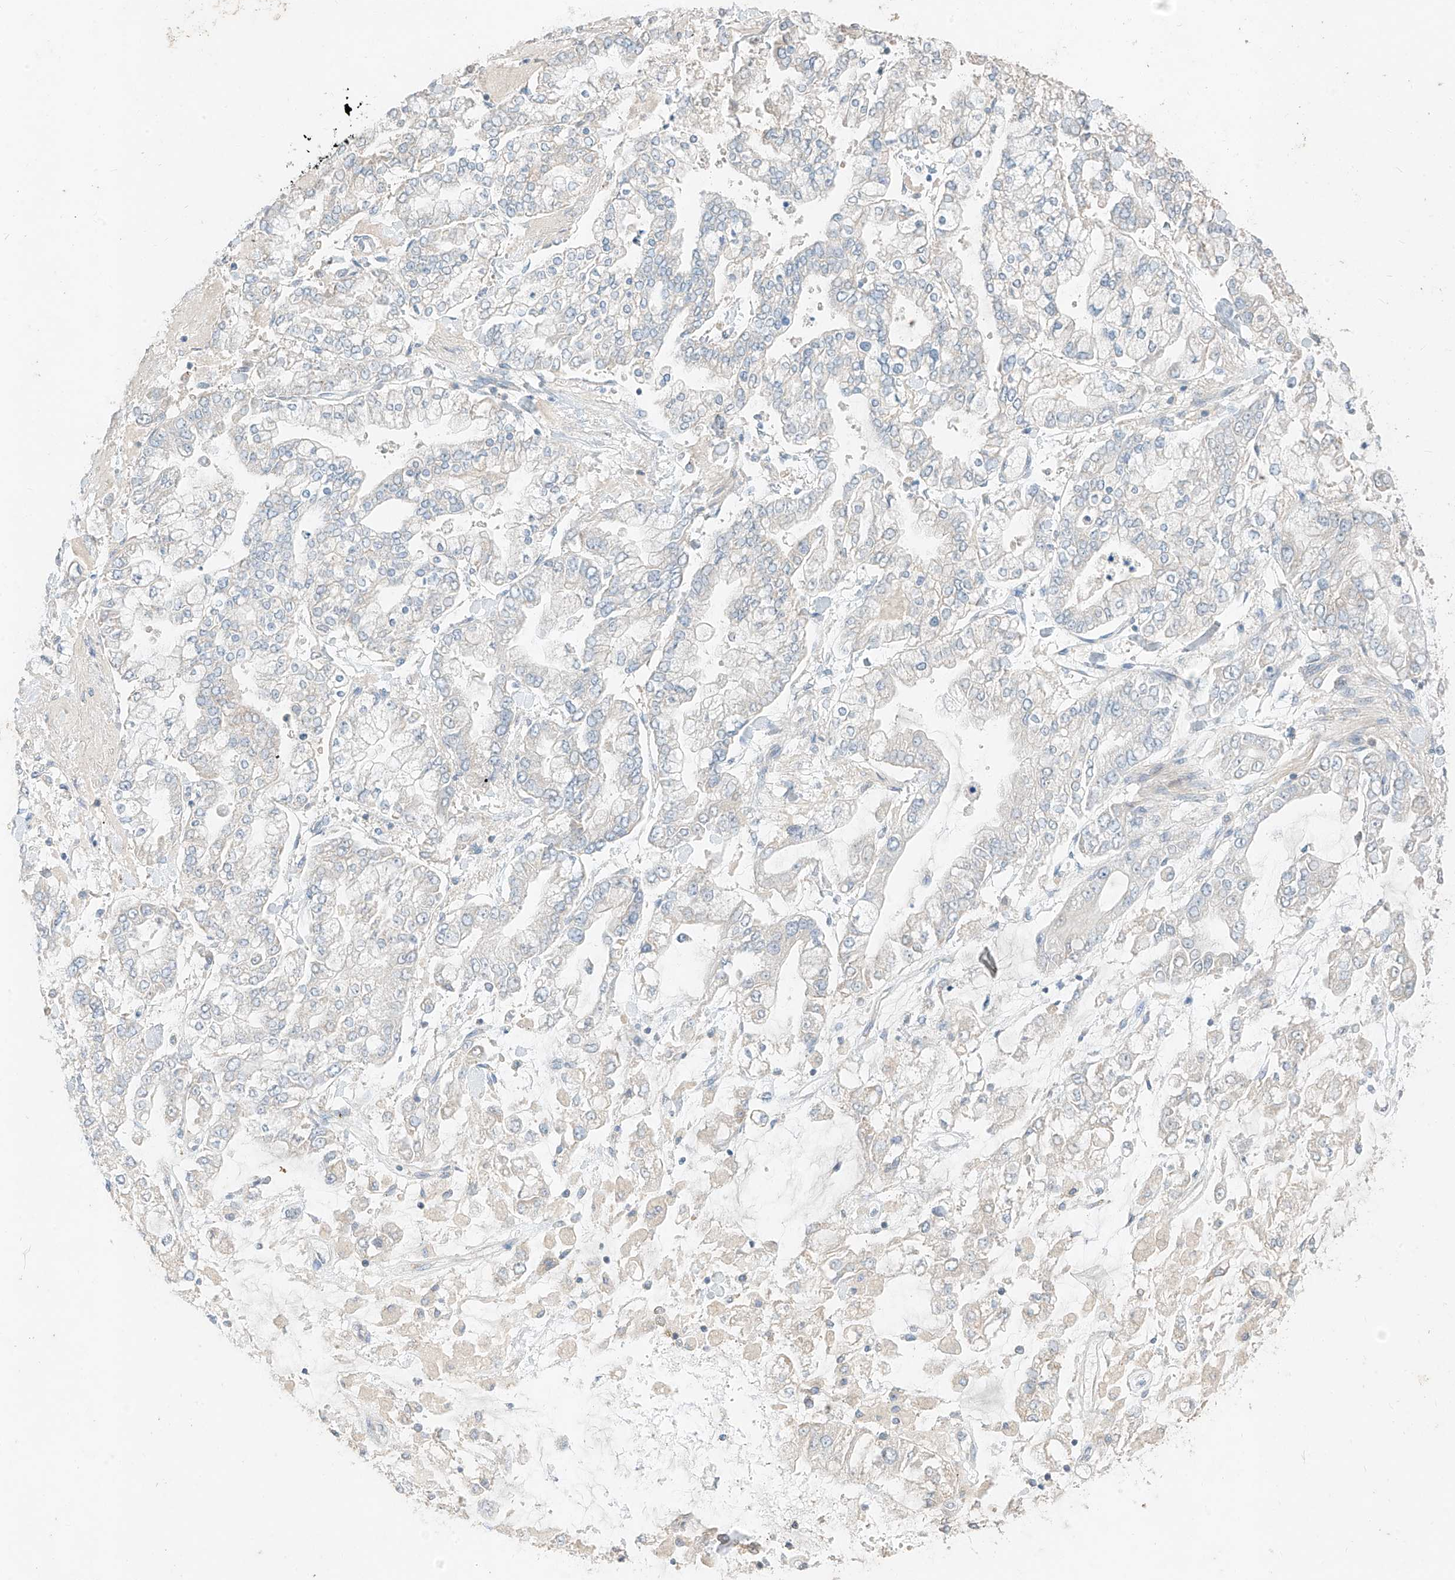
{"staining": {"intensity": "negative", "quantity": "none", "location": "none"}, "tissue": "stomach cancer", "cell_type": "Tumor cells", "image_type": "cancer", "snomed": [{"axis": "morphology", "description": "Normal tissue, NOS"}, {"axis": "morphology", "description": "Adenocarcinoma, NOS"}, {"axis": "topography", "description": "Stomach, upper"}, {"axis": "topography", "description": "Stomach"}], "caption": "IHC image of stomach cancer stained for a protein (brown), which displays no staining in tumor cells.", "gene": "ZZEF1", "patient": {"sex": "male", "age": 76}}